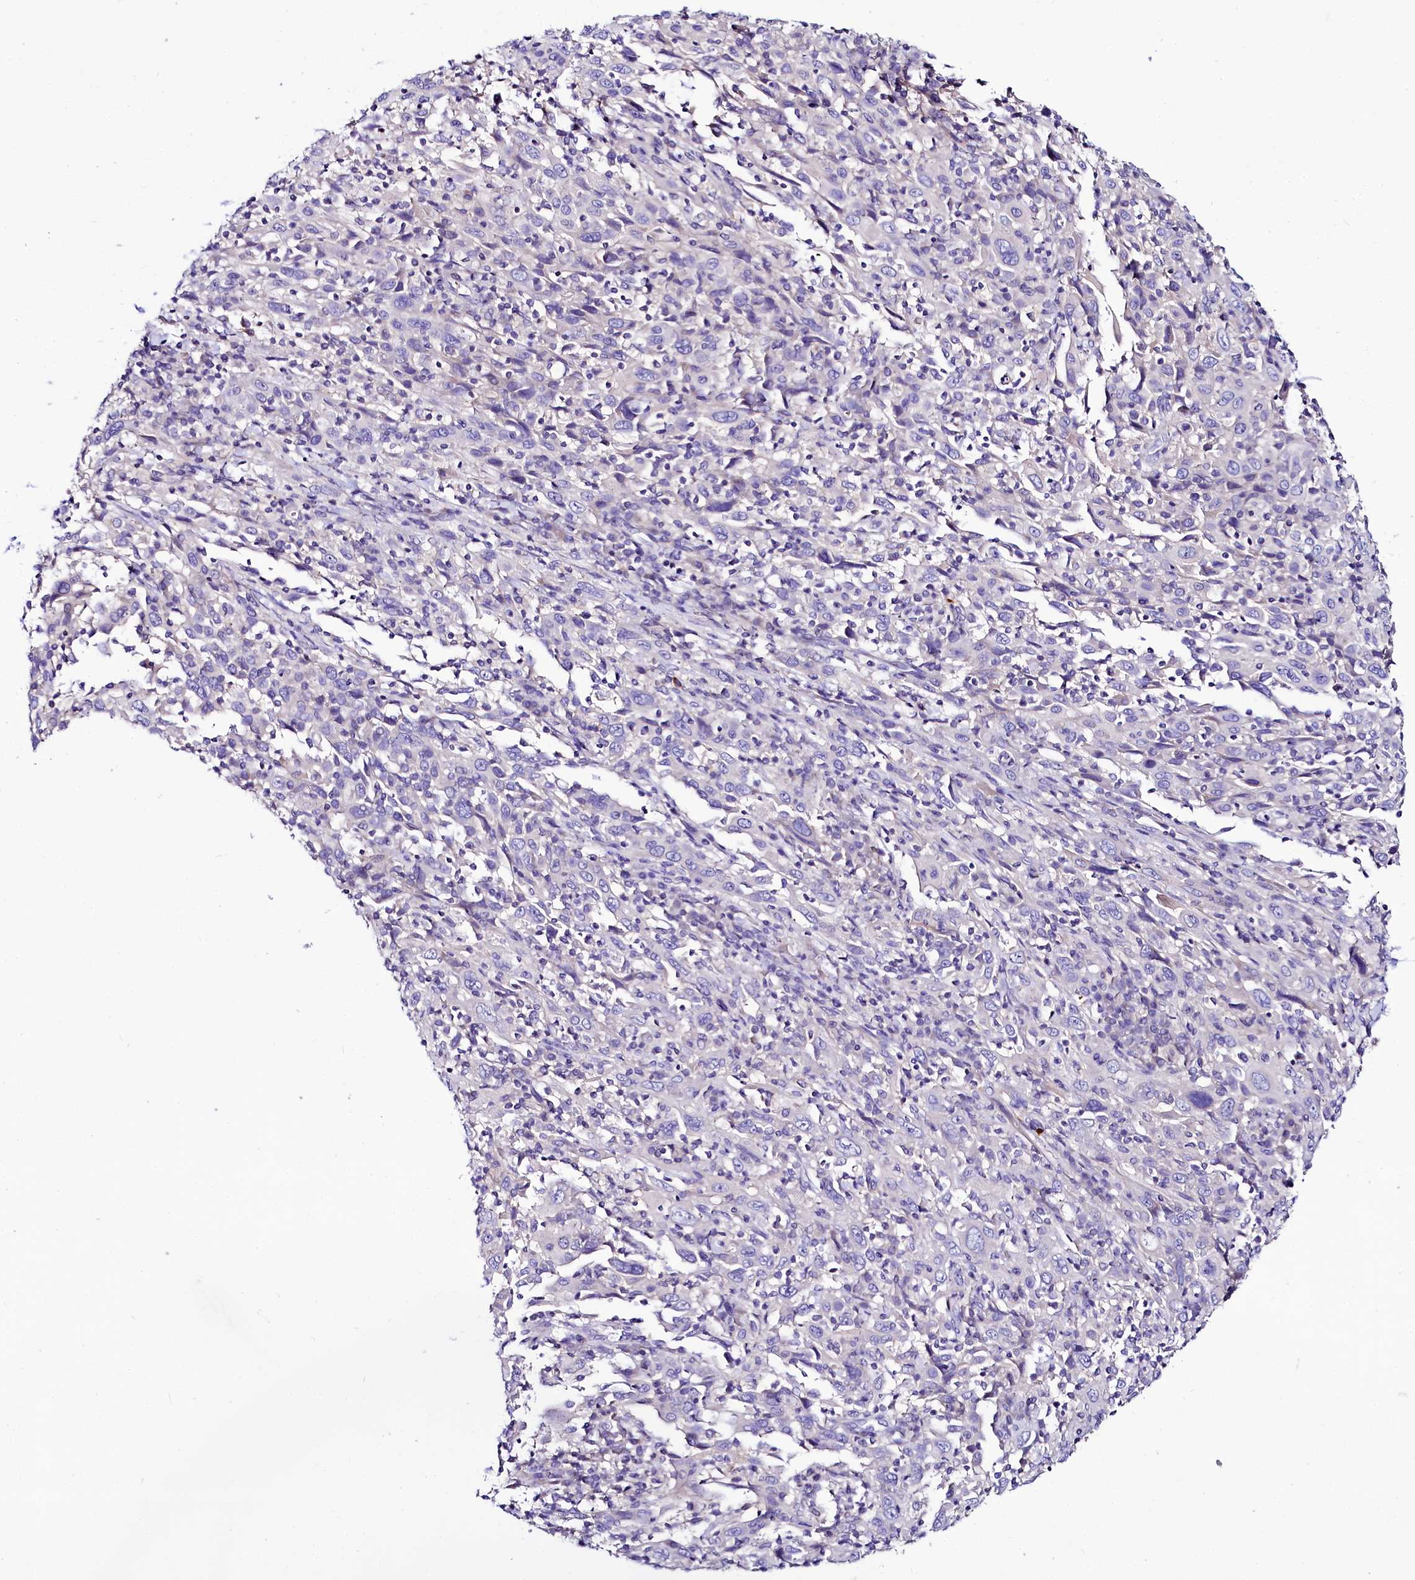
{"staining": {"intensity": "negative", "quantity": "none", "location": "none"}, "tissue": "cervical cancer", "cell_type": "Tumor cells", "image_type": "cancer", "snomed": [{"axis": "morphology", "description": "Squamous cell carcinoma, NOS"}, {"axis": "topography", "description": "Cervix"}], "caption": "Protein analysis of cervical squamous cell carcinoma shows no significant expression in tumor cells.", "gene": "ABHD5", "patient": {"sex": "female", "age": 46}}